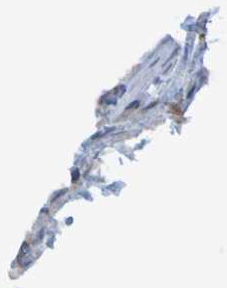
{"staining": {"intensity": "moderate", "quantity": ">75%", "location": "cytoplasmic/membranous"}, "tissue": "testis cancer", "cell_type": "Tumor cells", "image_type": "cancer", "snomed": [{"axis": "morphology", "description": "Carcinoma, Embryonal, NOS"}, {"axis": "topography", "description": "Testis"}], "caption": "A high-resolution histopathology image shows IHC staining of testis cancer (embryonal carcinoma), which demonstrates moderate cytoplasmic/membranous staining in about >75% of tumor cells.", "gene": "MOGS", "patient": {"sex": "male", "age": 21}}